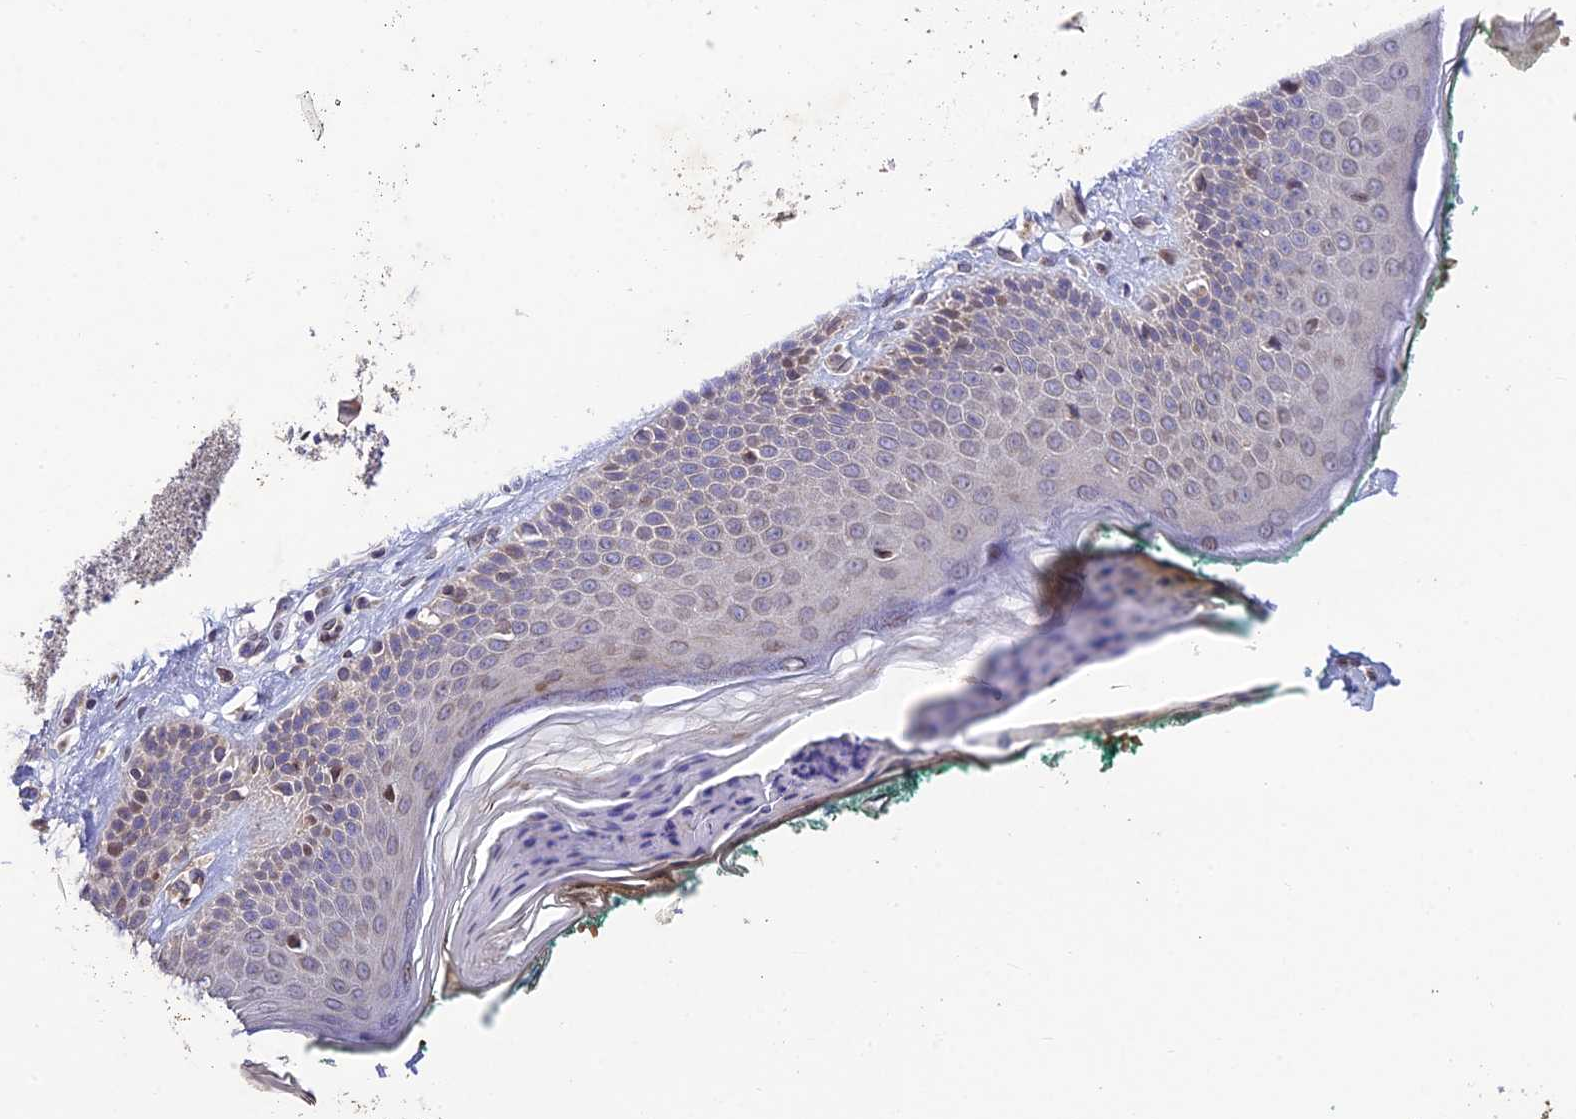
{"staining": {"intensity": "weak", "quantity": ">75%", "location": "cytoplasmic/membranous,nuclear"}, "tissue": "skin", "cell_type": "Fibroblasts", "image_type": "normal", "snomed": [{"axis": "morphology", "description": "Normal tissue, NOS"}, {"axis": "morphology", "description": "Malignant melanoma, NOS"}, {"axis": "topography", "description": "Skin"}], "caption": "Protein staining by IHC displays weak cytoplasmic/membranous,nuclear expression in about >75% of fibroblasts in normal skin.", "gene": "MGAT2", "patient": {"sex": "male", "age": 62}}